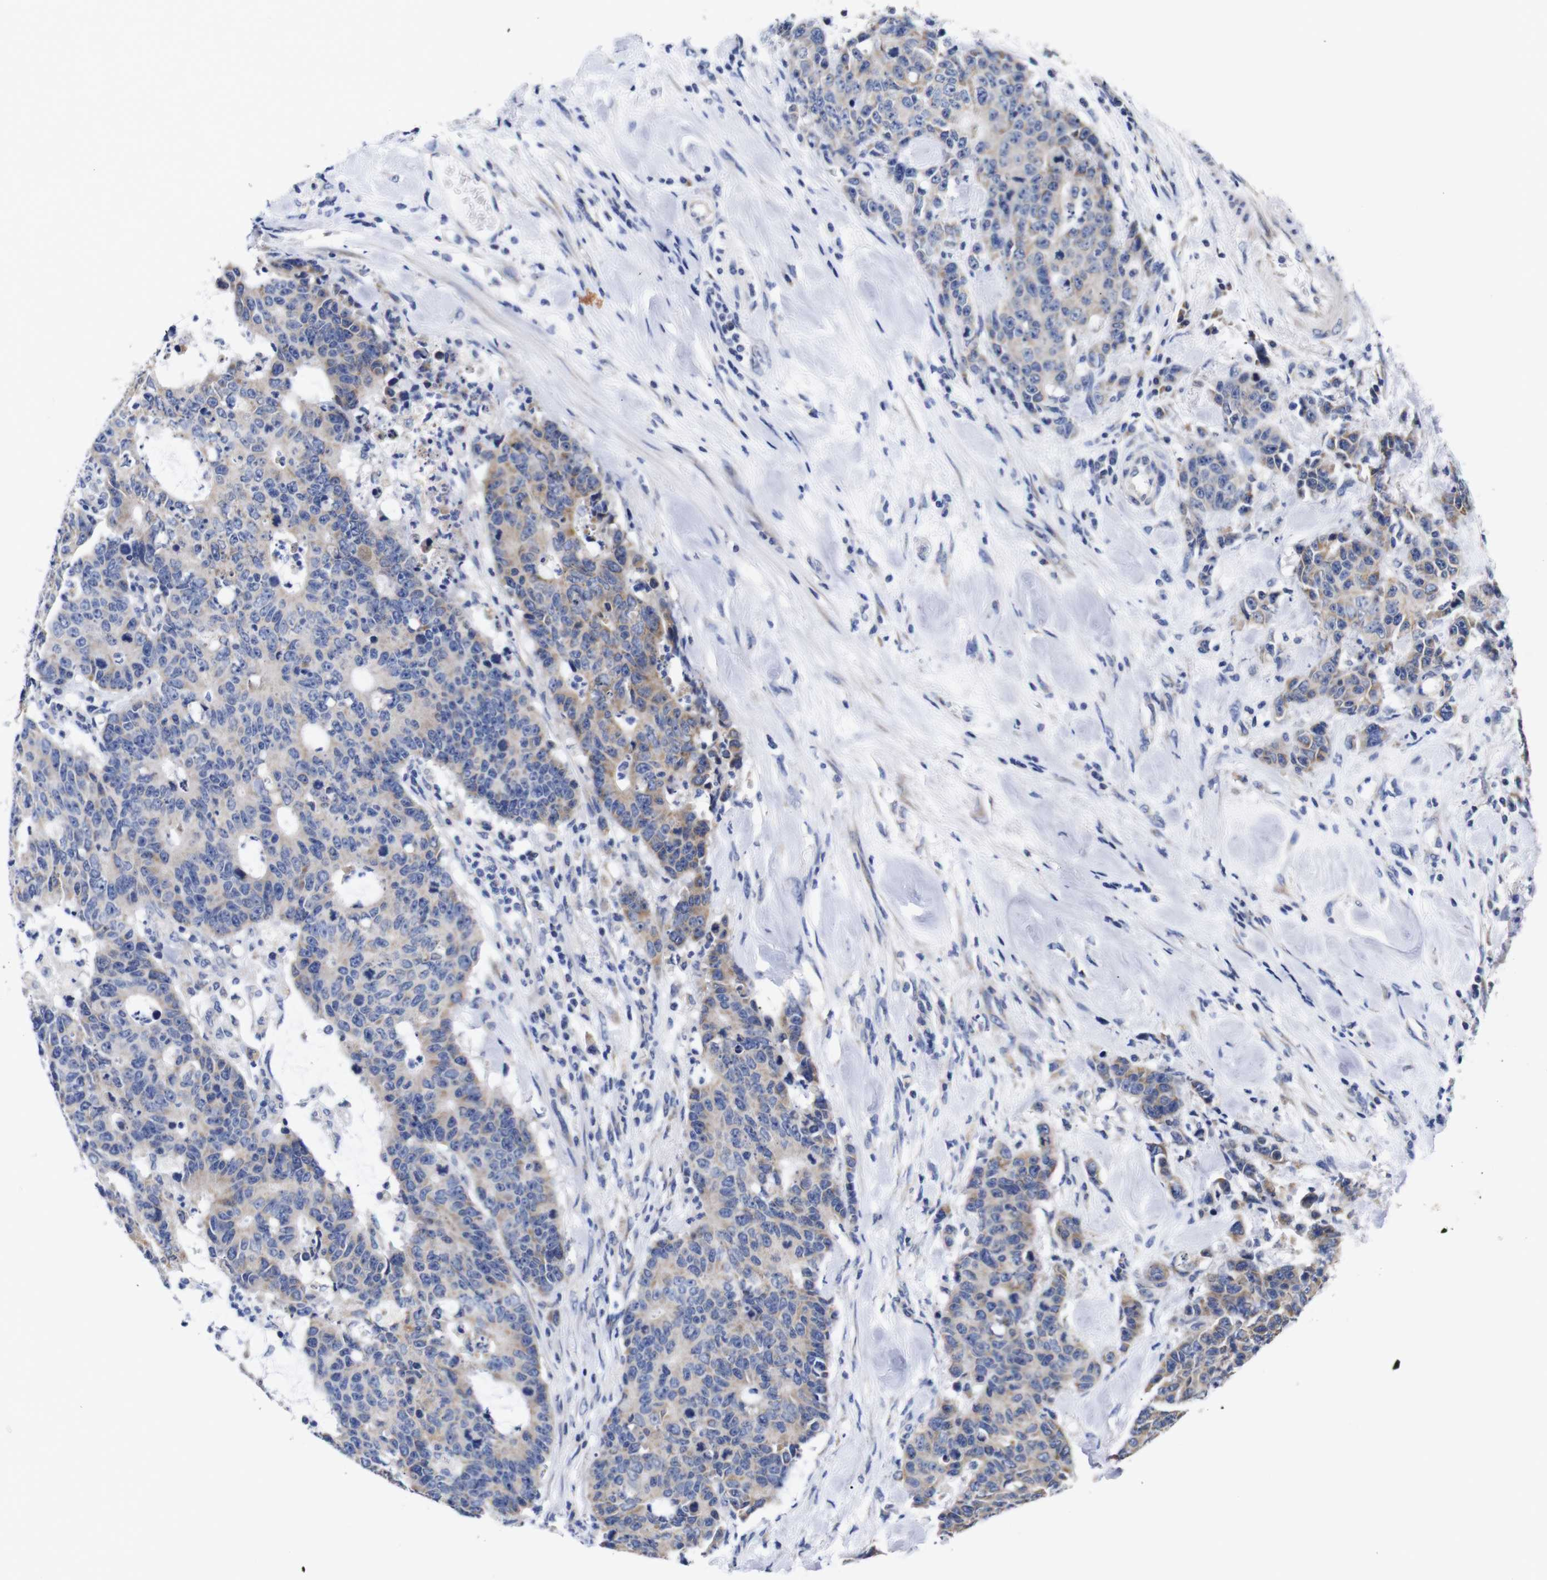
{"staining": {"intensity": "weak", "quantity": "25%-75%", "location": "cytoplasmic/membranous"}, "tissue": "colorectal cancer", "cell_type": "Tumor cells", "image_type": "cancer", "snomed": [{"axis": "morphology", "description": "Adenocarcinoma, NOS"}, {"axis": "topography", "description": "Colon"}], "caption": "Brown immunohistochemical staining in human colorectal cancer (adenocarcinoma) reveals weak cytoplasmic/membranous expression in approximately 25%-75% of tumor cells.", "gene": "OPN3", "patient": {"sex": "female", "age": 86}}